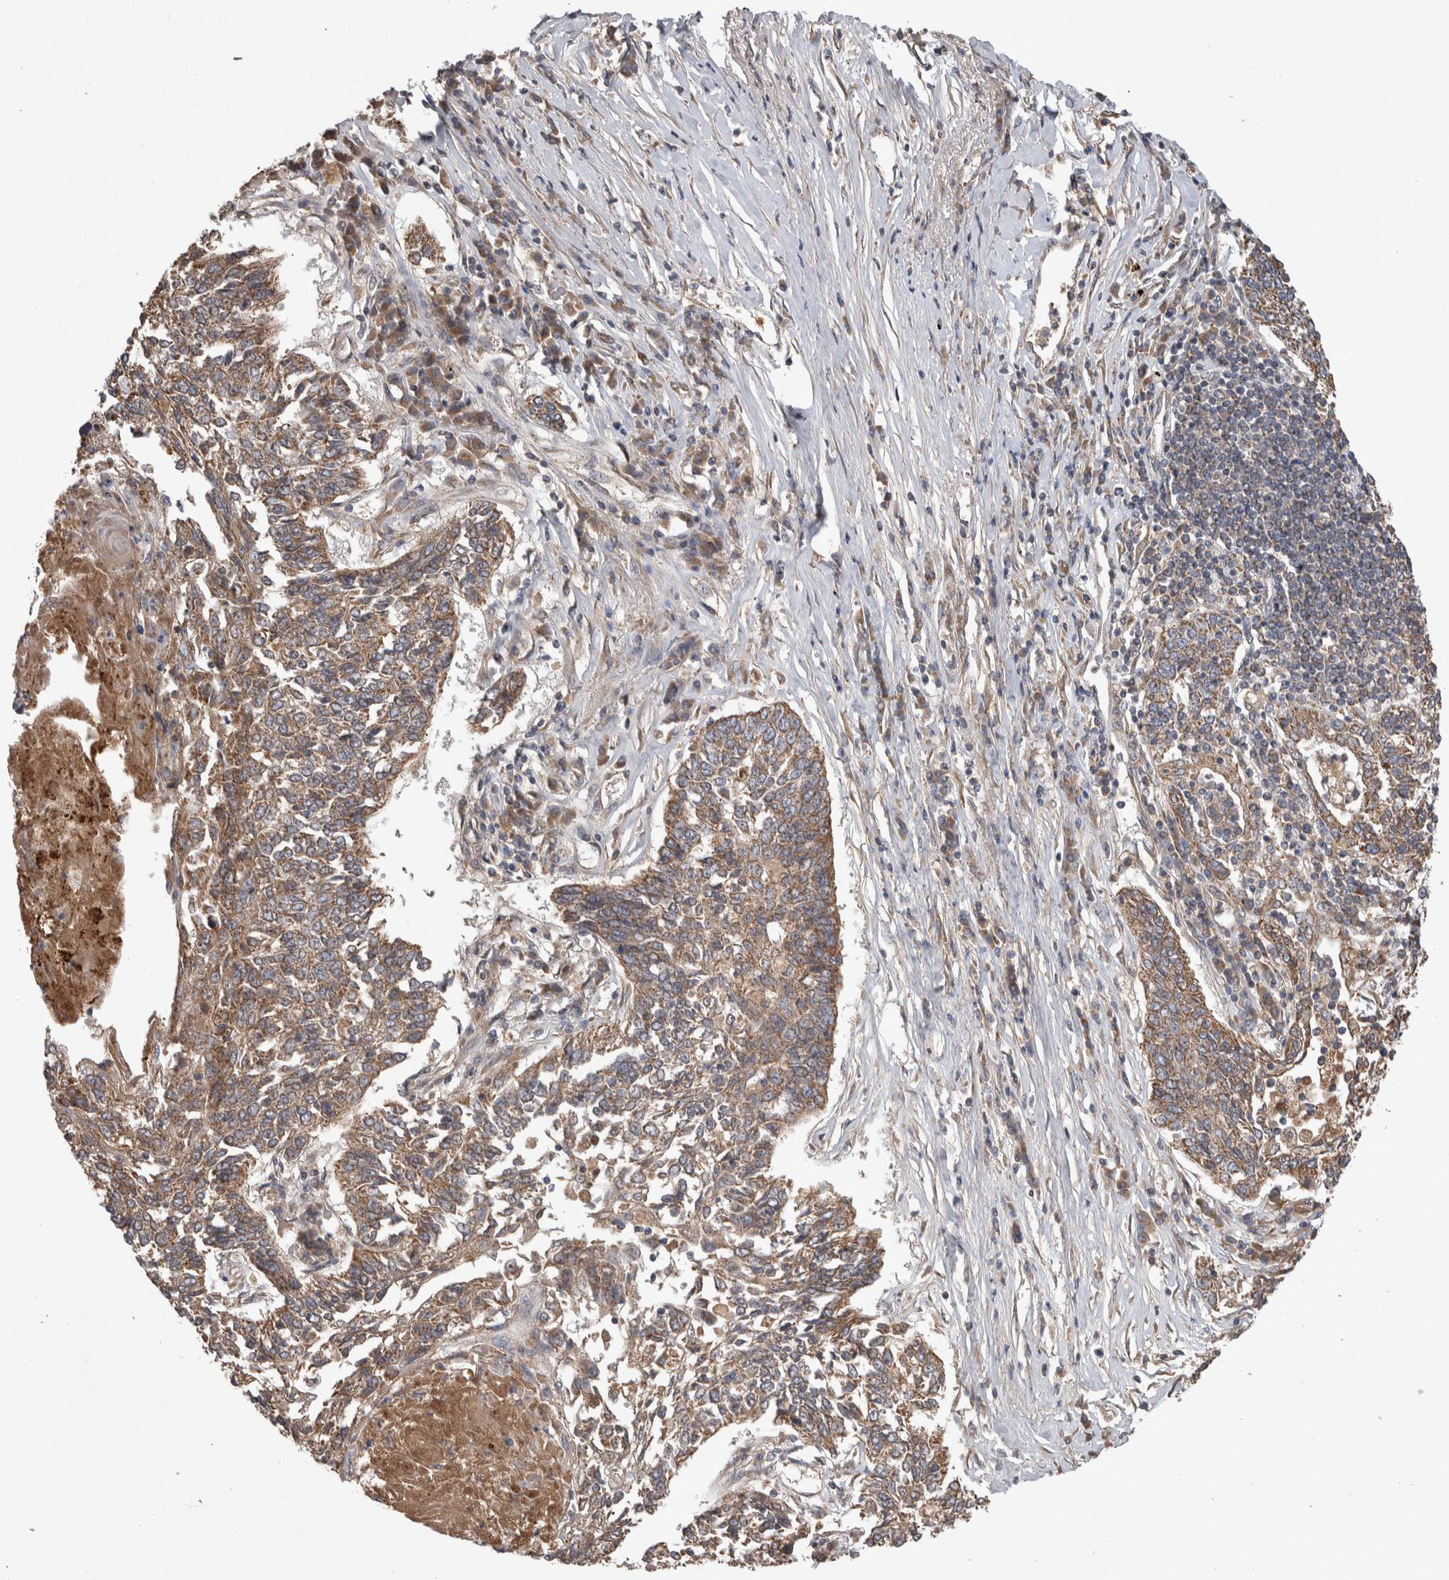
{"staining": {"intensity": "moderate", "quantity": ">75%", "location": "cytoplasmic/membranous"}, "tissue": "lung cancer", "cell_type": "Tumor cells", "image_type": "cancer", "snomed": [{"axis": "morphology", "description": "Normal tissue, NOS"}, {"axis": "morphology", "description": "Squamous cell carcinoma, NOS"}, {"axis": "topography", "description": "Cartilage tissue"}, {"axis": "topography", "description": "Bronchus"}, {"axis": "topography", "description": "Lung"}], "caption": "Brown immunohistochemical staining in human lung cancer demonstrates moderate cytoplasmic/membranous expression in approximately >75% of tumor cells. The protein is shown in brown color, while the nuclei are stained blue.", "gene": "SCO1", "patient": {"sex": "female", "age": 49}}